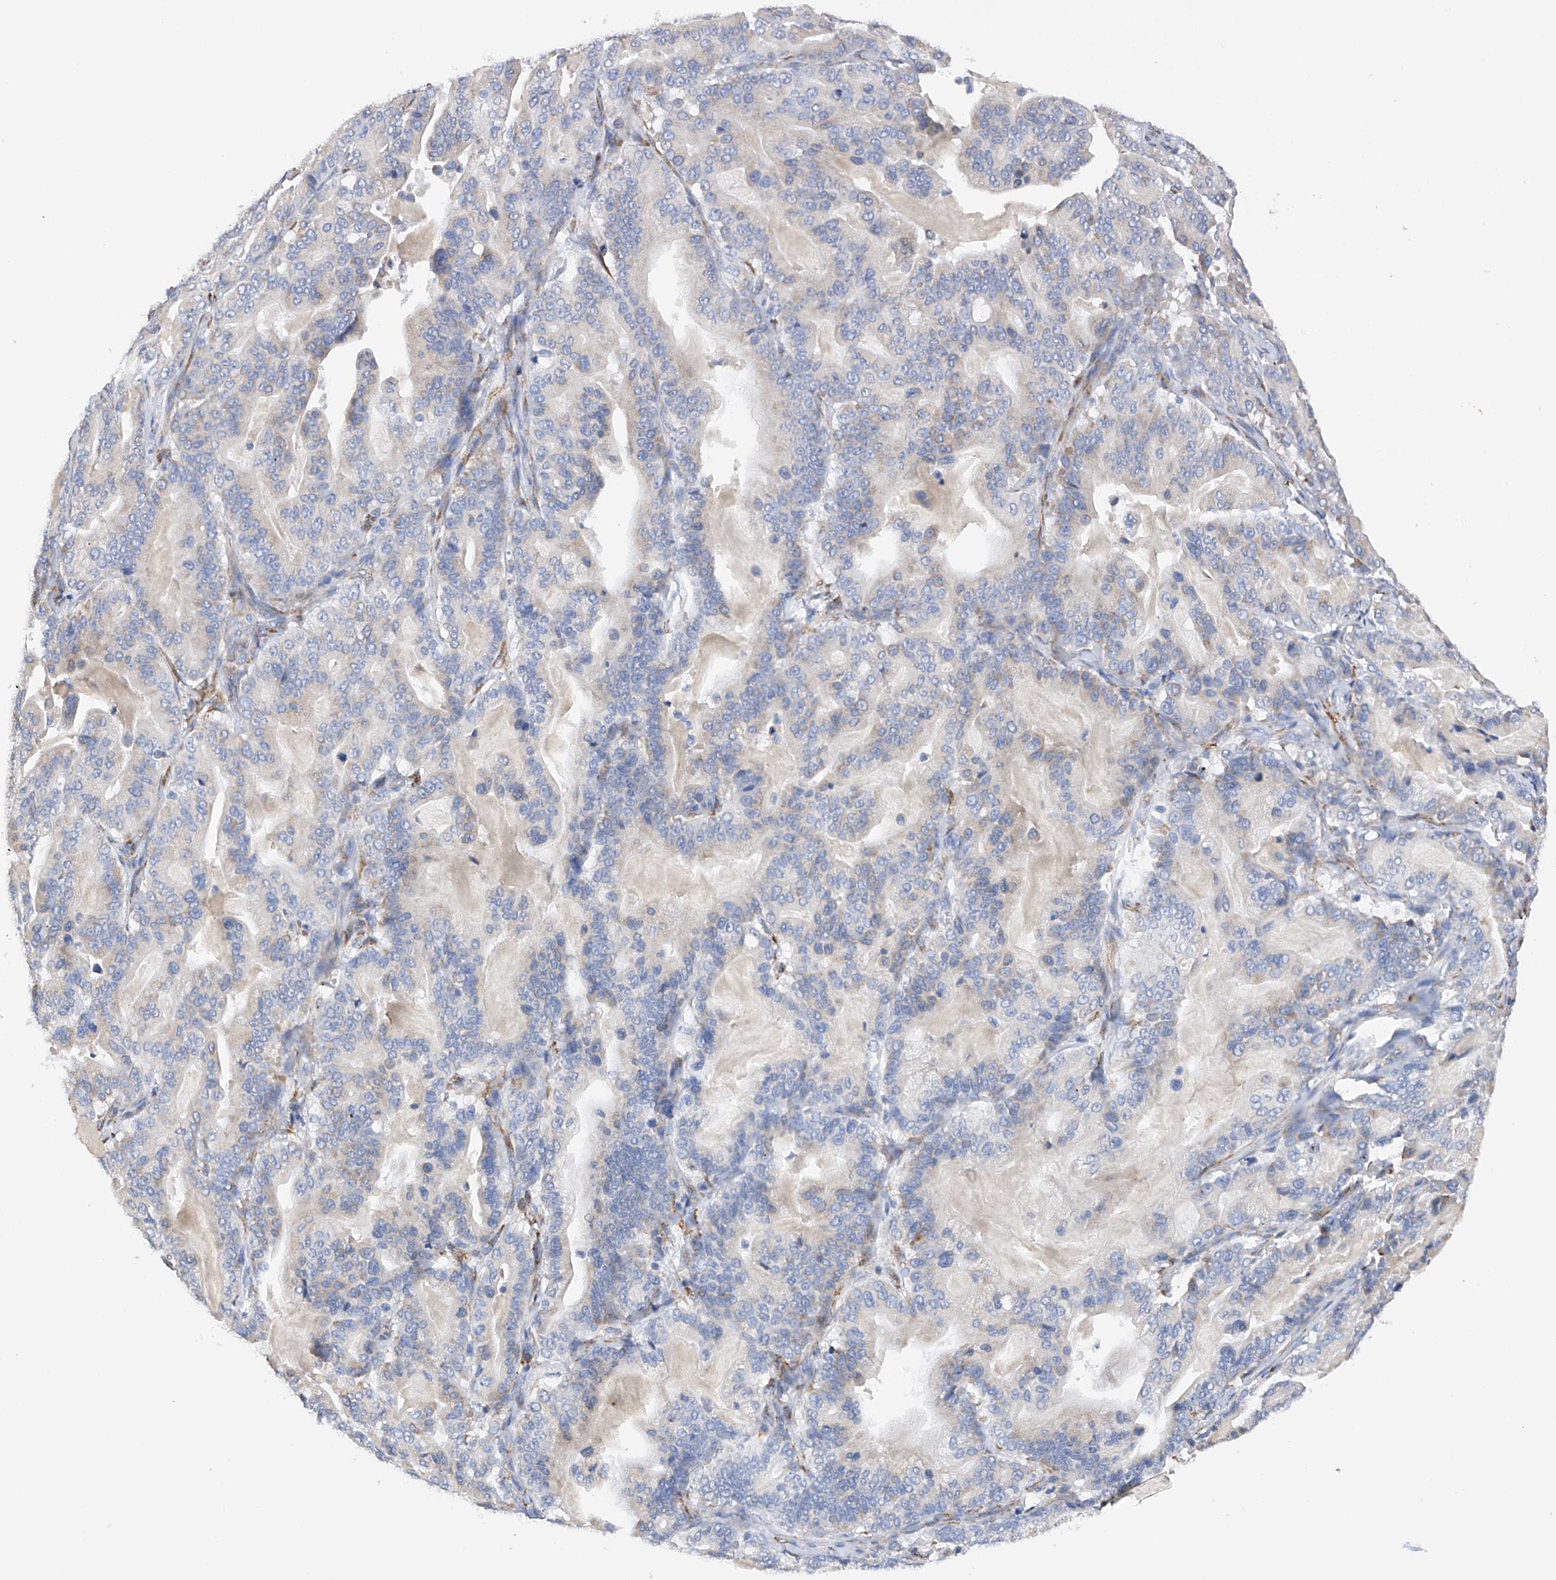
{"staining": {"intensity": "negative", "quantity": "none", "location": "none"}, "tissue": "pancreatic cancer", "cell_type": "Tumor cells", "image_type": "cancer", "snomed": [{"axis": "morphology", "description": "Adenocarcinoma, NOS"}, {"axis": "topography", "description": "Pancreas"}], "caption": "This is an IHC micrograph of human pancreatic adenocarcinoma. There is no positivity in tumor cells.", "gene": "PDIA5", "patient": {"sex": "male", "age": 63}}